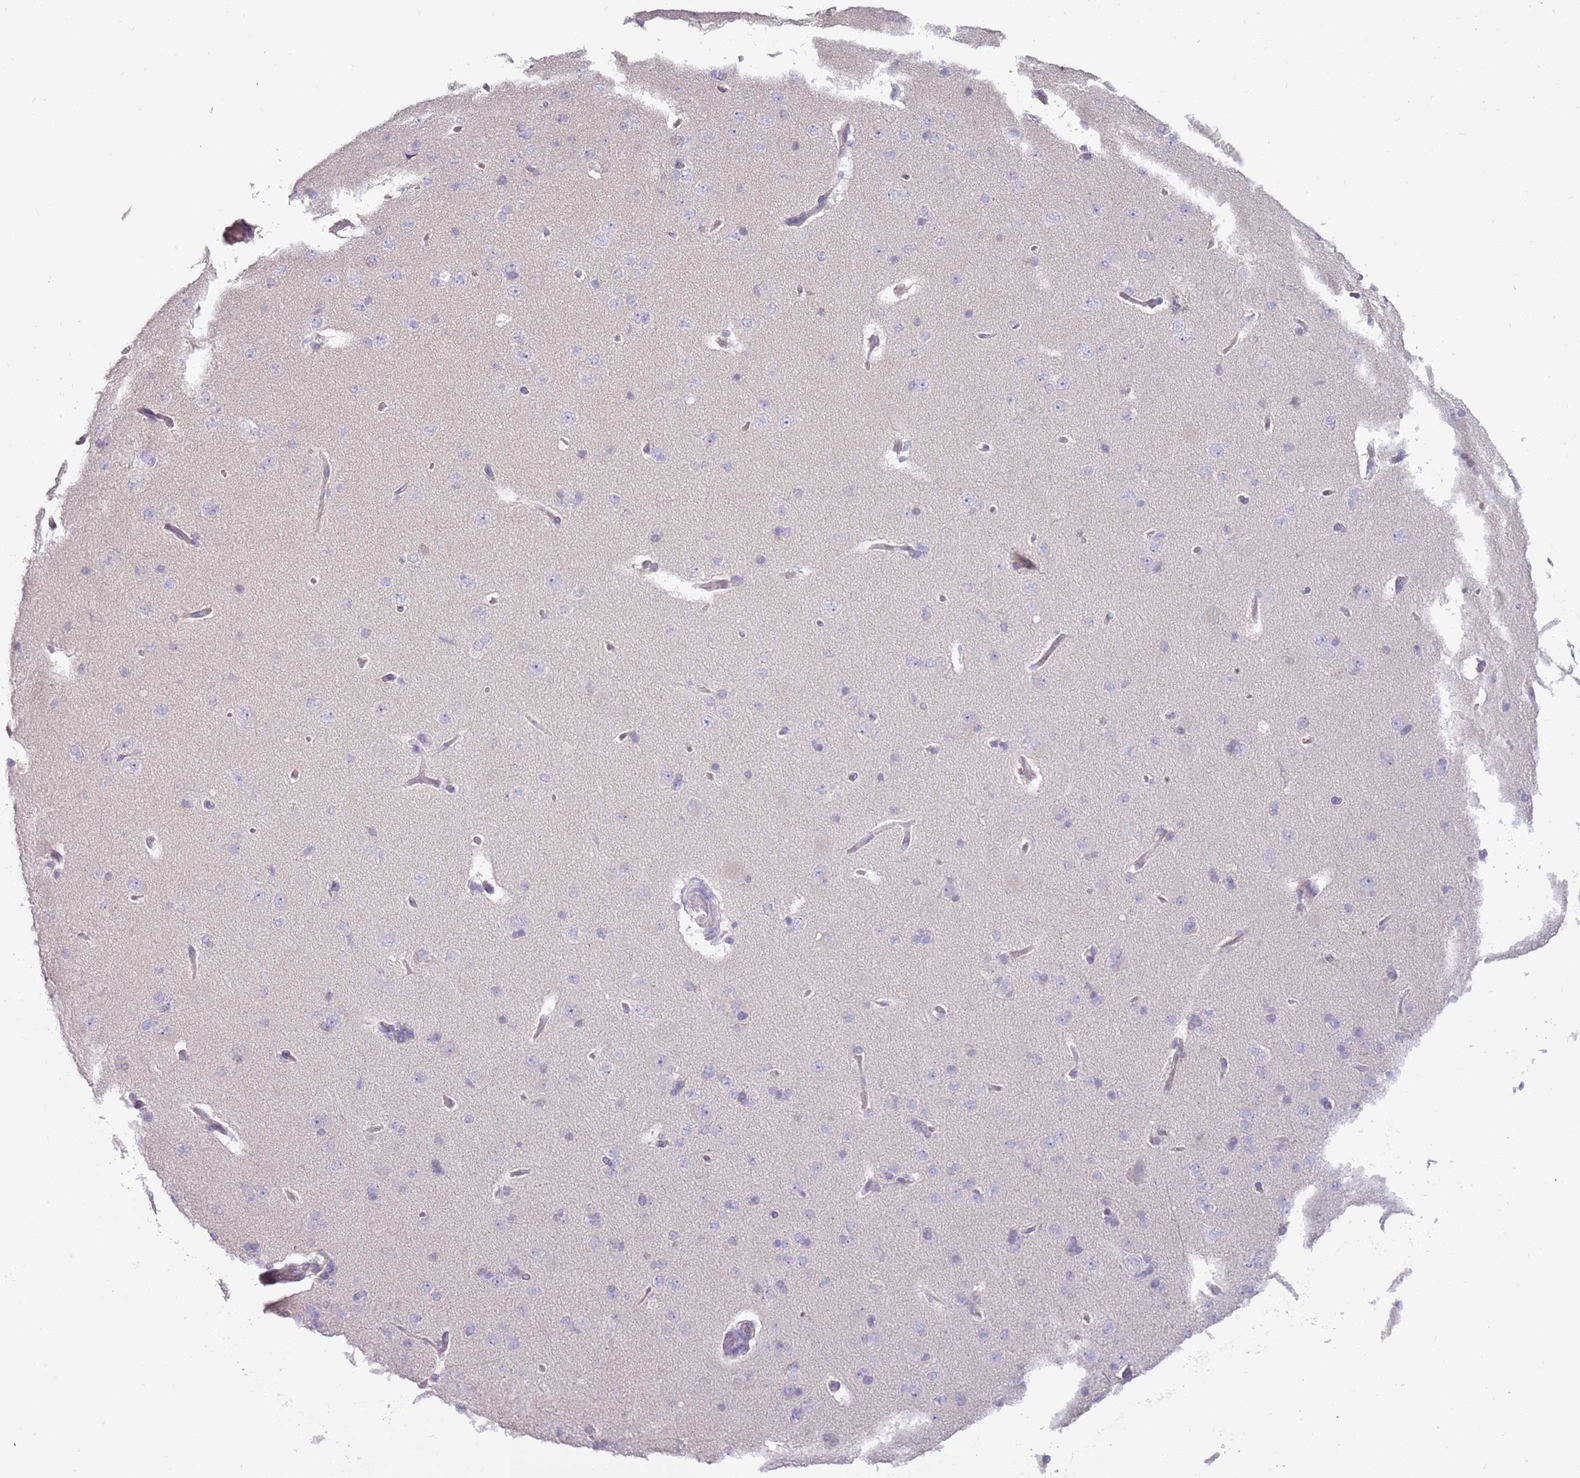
{"staining": {"intensity": "negative", "quantity": "none", "location": "none"}, "tissue": "cerebral cortex", "cell_type": "Endothelial cells", "image_type": "normal", "snomed": [{"axis": "morphology", "description": "Normal tissue, NOS"}, {"axis": "topography", "description": "Cerebral cortex"}], "caption": "This is a micrograph of immunohistochemistry (IHC) staining of unremarkable cerebral cortex, which shows no expression in endothelial cells.", "gene": "DDX4", "patient": {"sex": "male", "age": 62}}